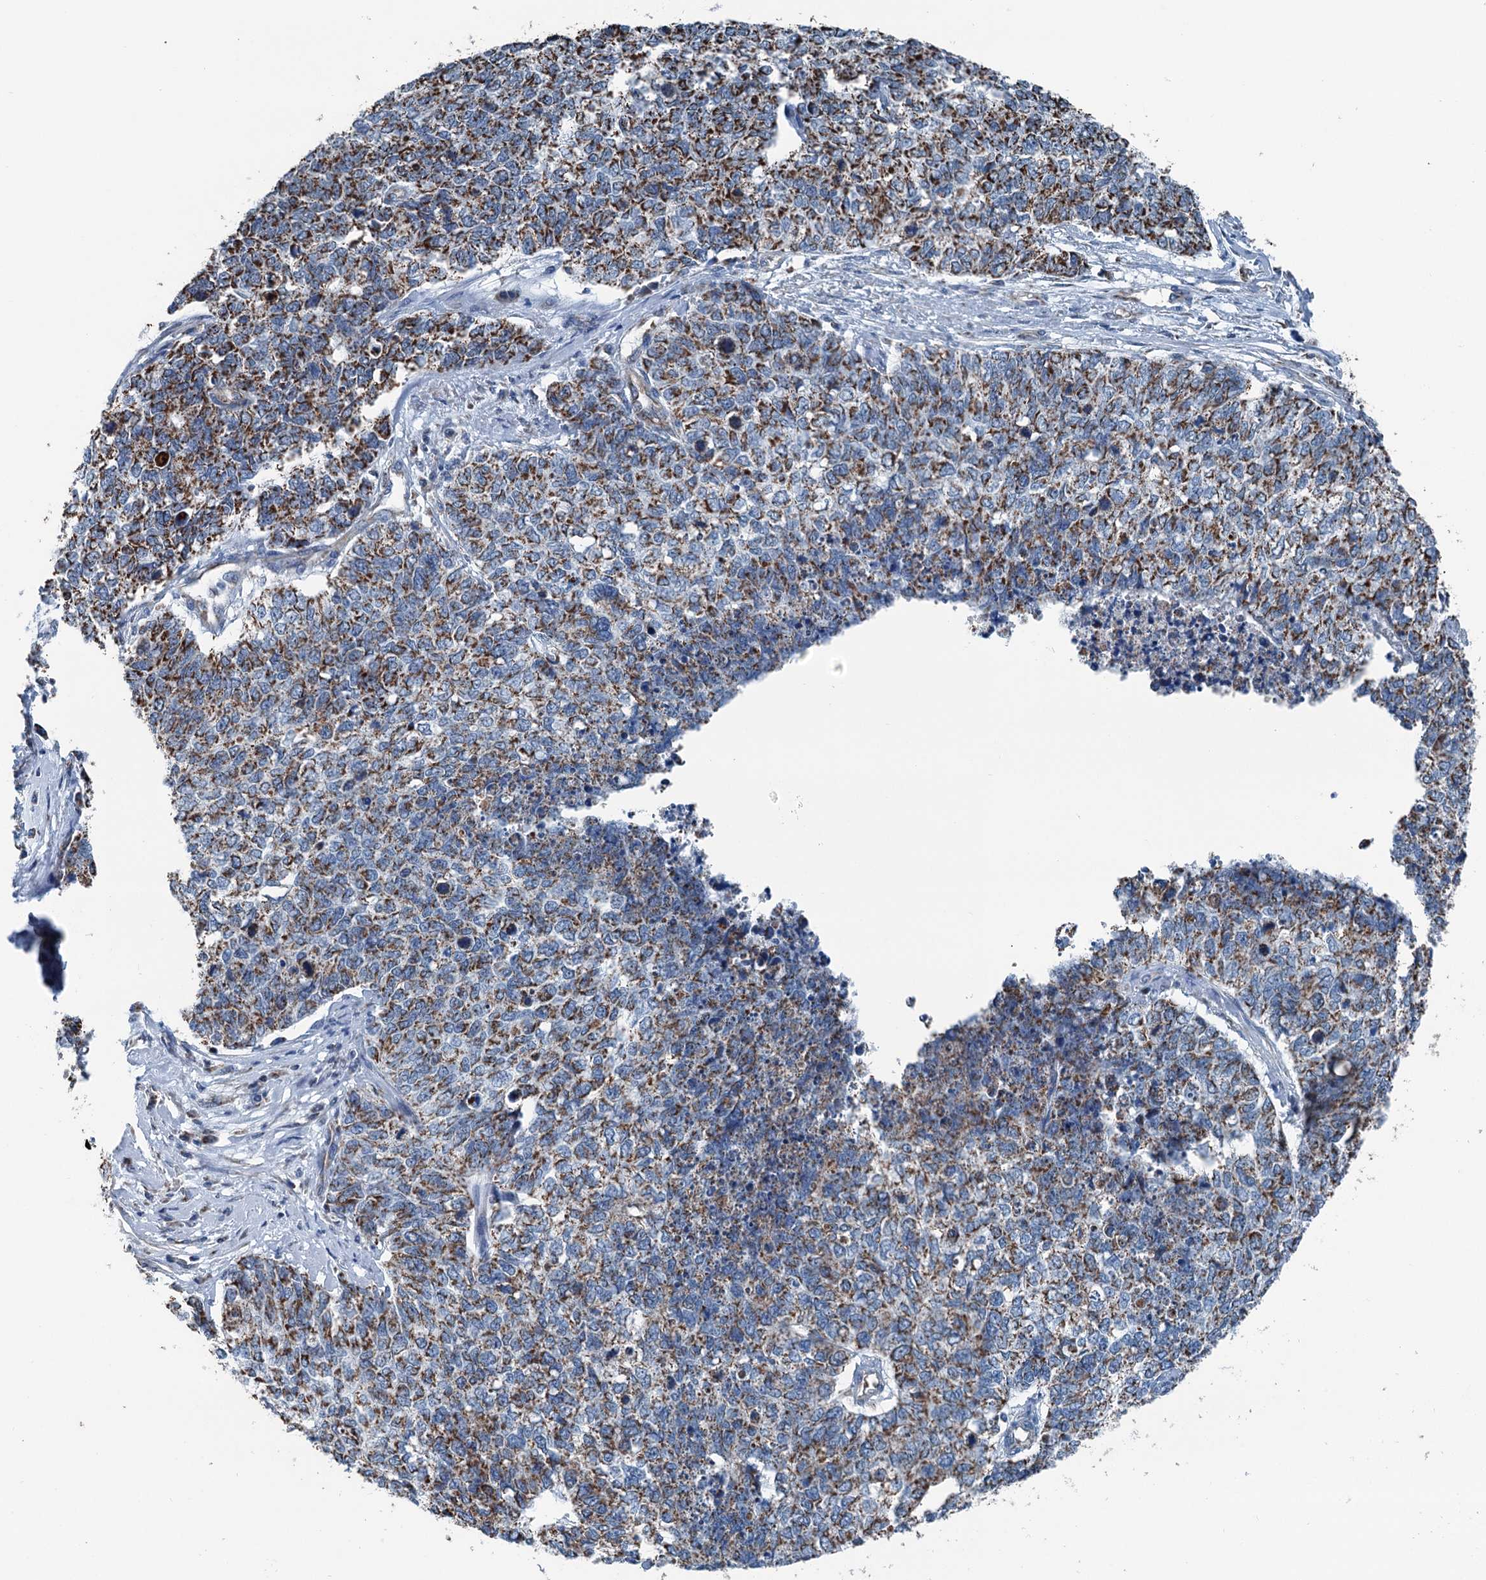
{"staining": {"intensity": "strong", "quantity": ">75%", "location": "cytoplasmic/membranous"}, "tissue": "cervical cancer", "cell_type": "Tumor cells", "image_type": "cancer", "snomed": [{"axis": "morphology", "description": "Squamous cell carcinoma, NOS"}, {"axis": "topography", "description": "Cervix"}], "caption": "Immunohistochemistry (IHC) of human squamous cell carcinoma (cervical) exhibits high levels of strong cytoplasmic/membranous expression in about >75% of tumor cells.", "gene": "TRPT1", "patient": {"sex": "female", "age": 63}}